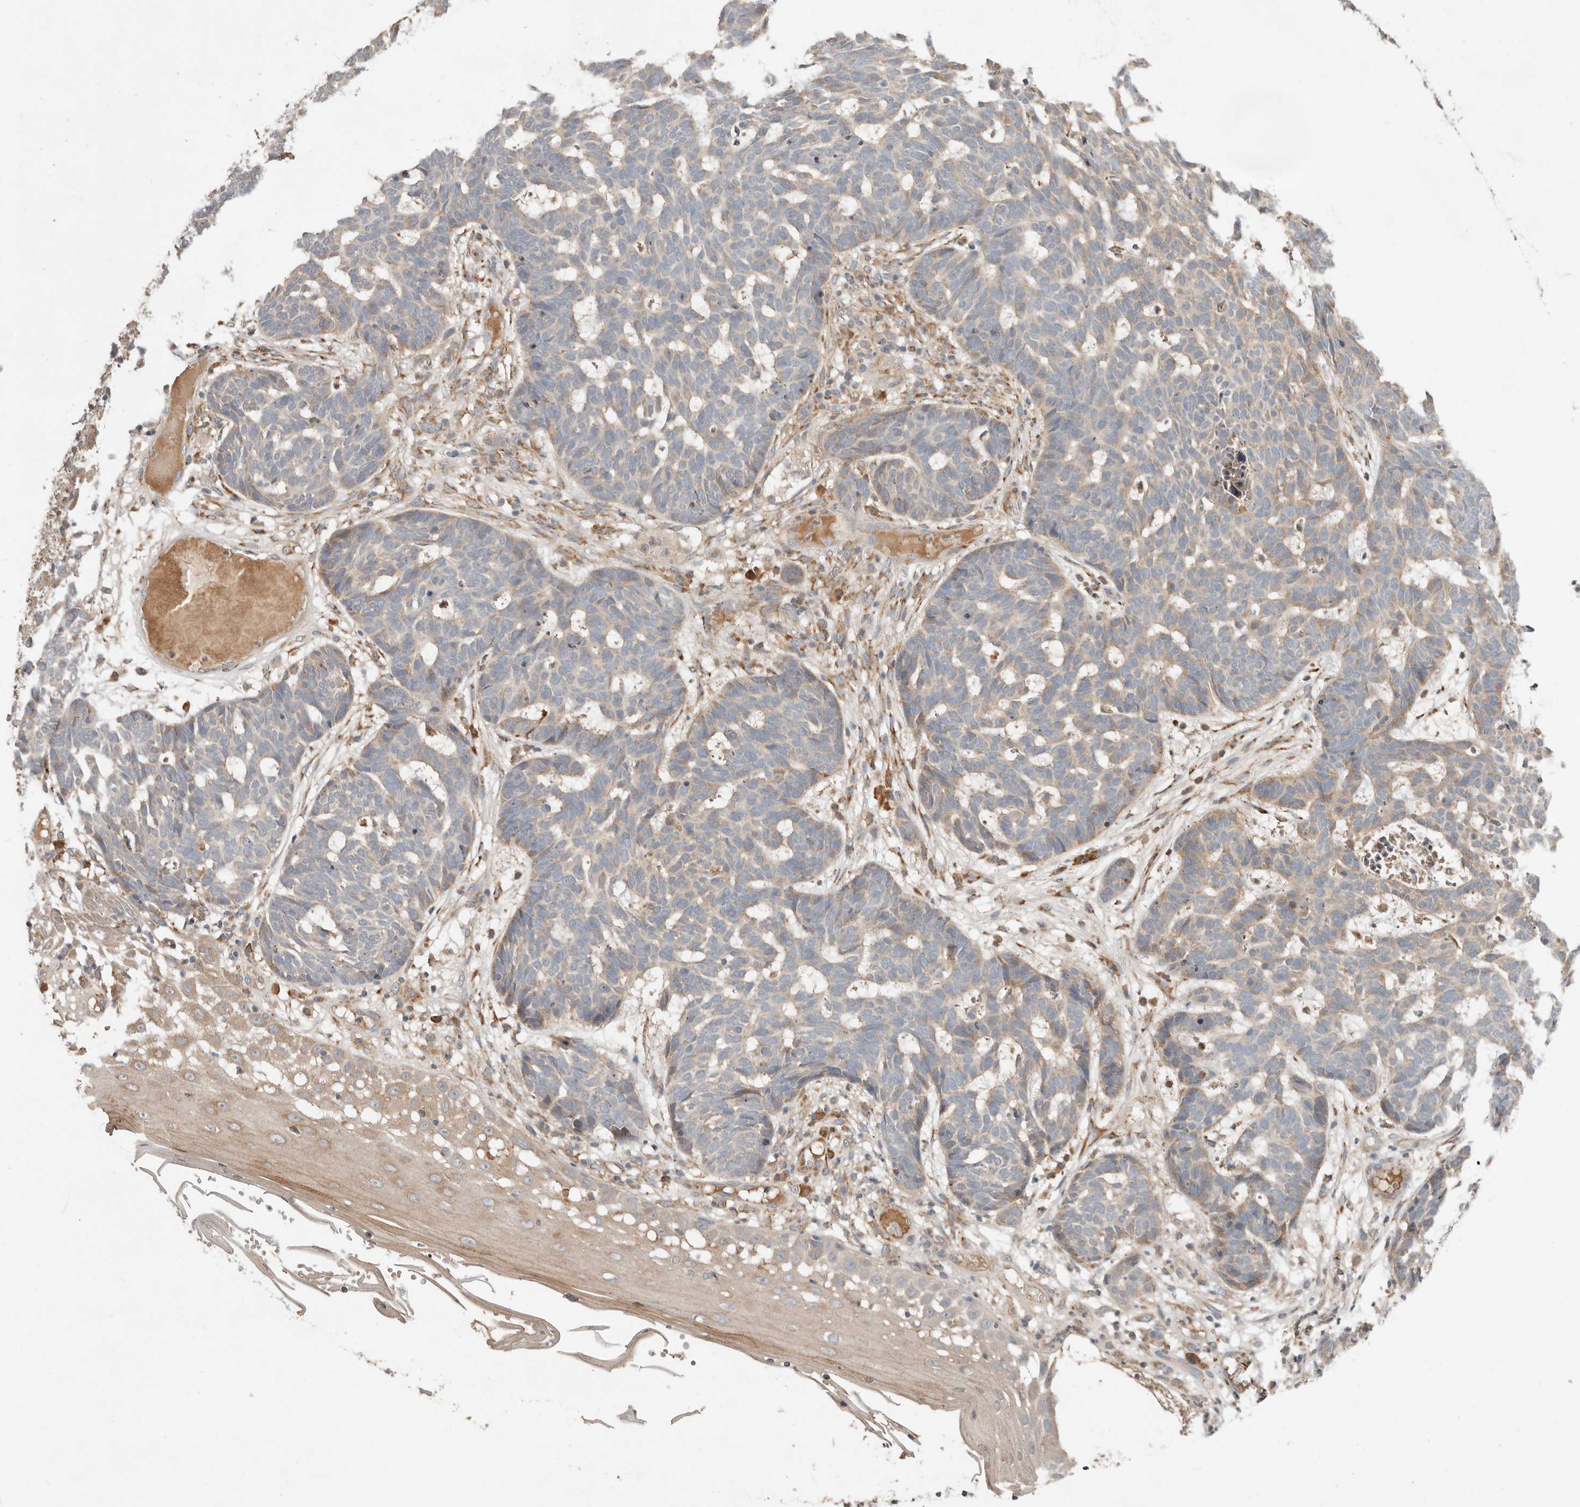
{"staining": {"intensity": "weak", "quantity": "<25%", "location": "cytoplasmic/membranous"}, "tissue": "skin cancer", "cell_type": "Tumor cells", "image_type": "cancer", "snomed": [{"axis": "morphology", "description": "Basal cell carcinoma"}, {"axis": "topography", "description": "Skin"}], "caption": "An immunohistochemistry (IHC) photomicrograph of skin cancer (basal cell carcinoma) is shown. There is no staining in tumor cells of skin cancer (basal cell carcinoma).", "gene": "ARHGEF10L", "patient": {"sex": "male", "age": 85}}